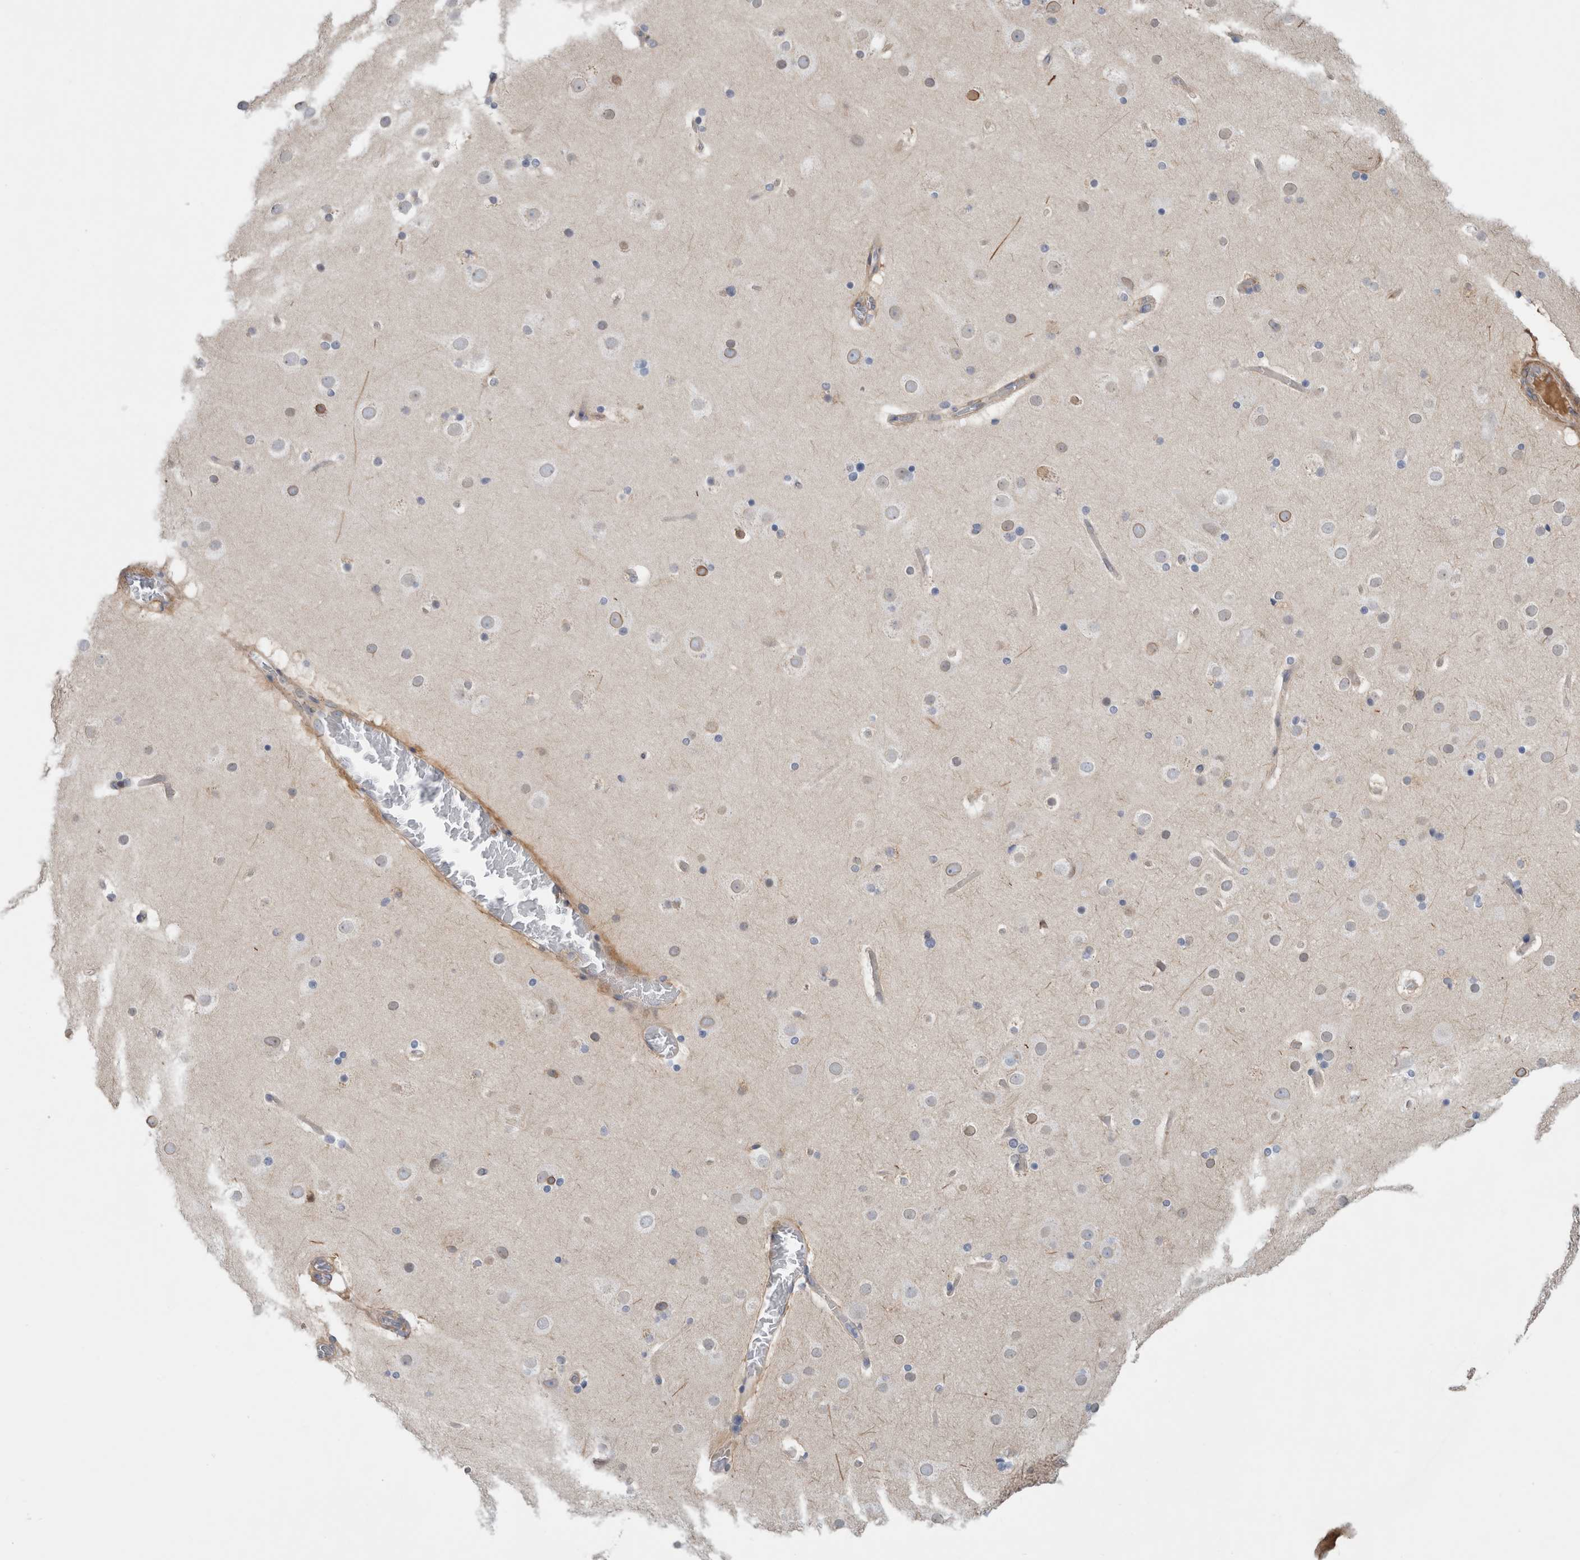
{"staining": {"intensity": "weak", "quantity": ">75%", "location": "cytoplasmic/membranous"}, "tissue": "cerebral cortex", "cell_type": "Endothelial cells", "image_type": "normal", "snomed": [{"axis": "morphology", "description": "Normal tissue, NOS"}, {"axis": "topography", "description": "Cerebral cortex"}], "caption": "Protein expression by immunohistochemistry (IHC) shows weak cytoplasmic/membranous staining in about >75% of endothelial cells in benign cerebral cortex.", "gene": "CFI", "patient": {"sex": "male", "age": 57}}